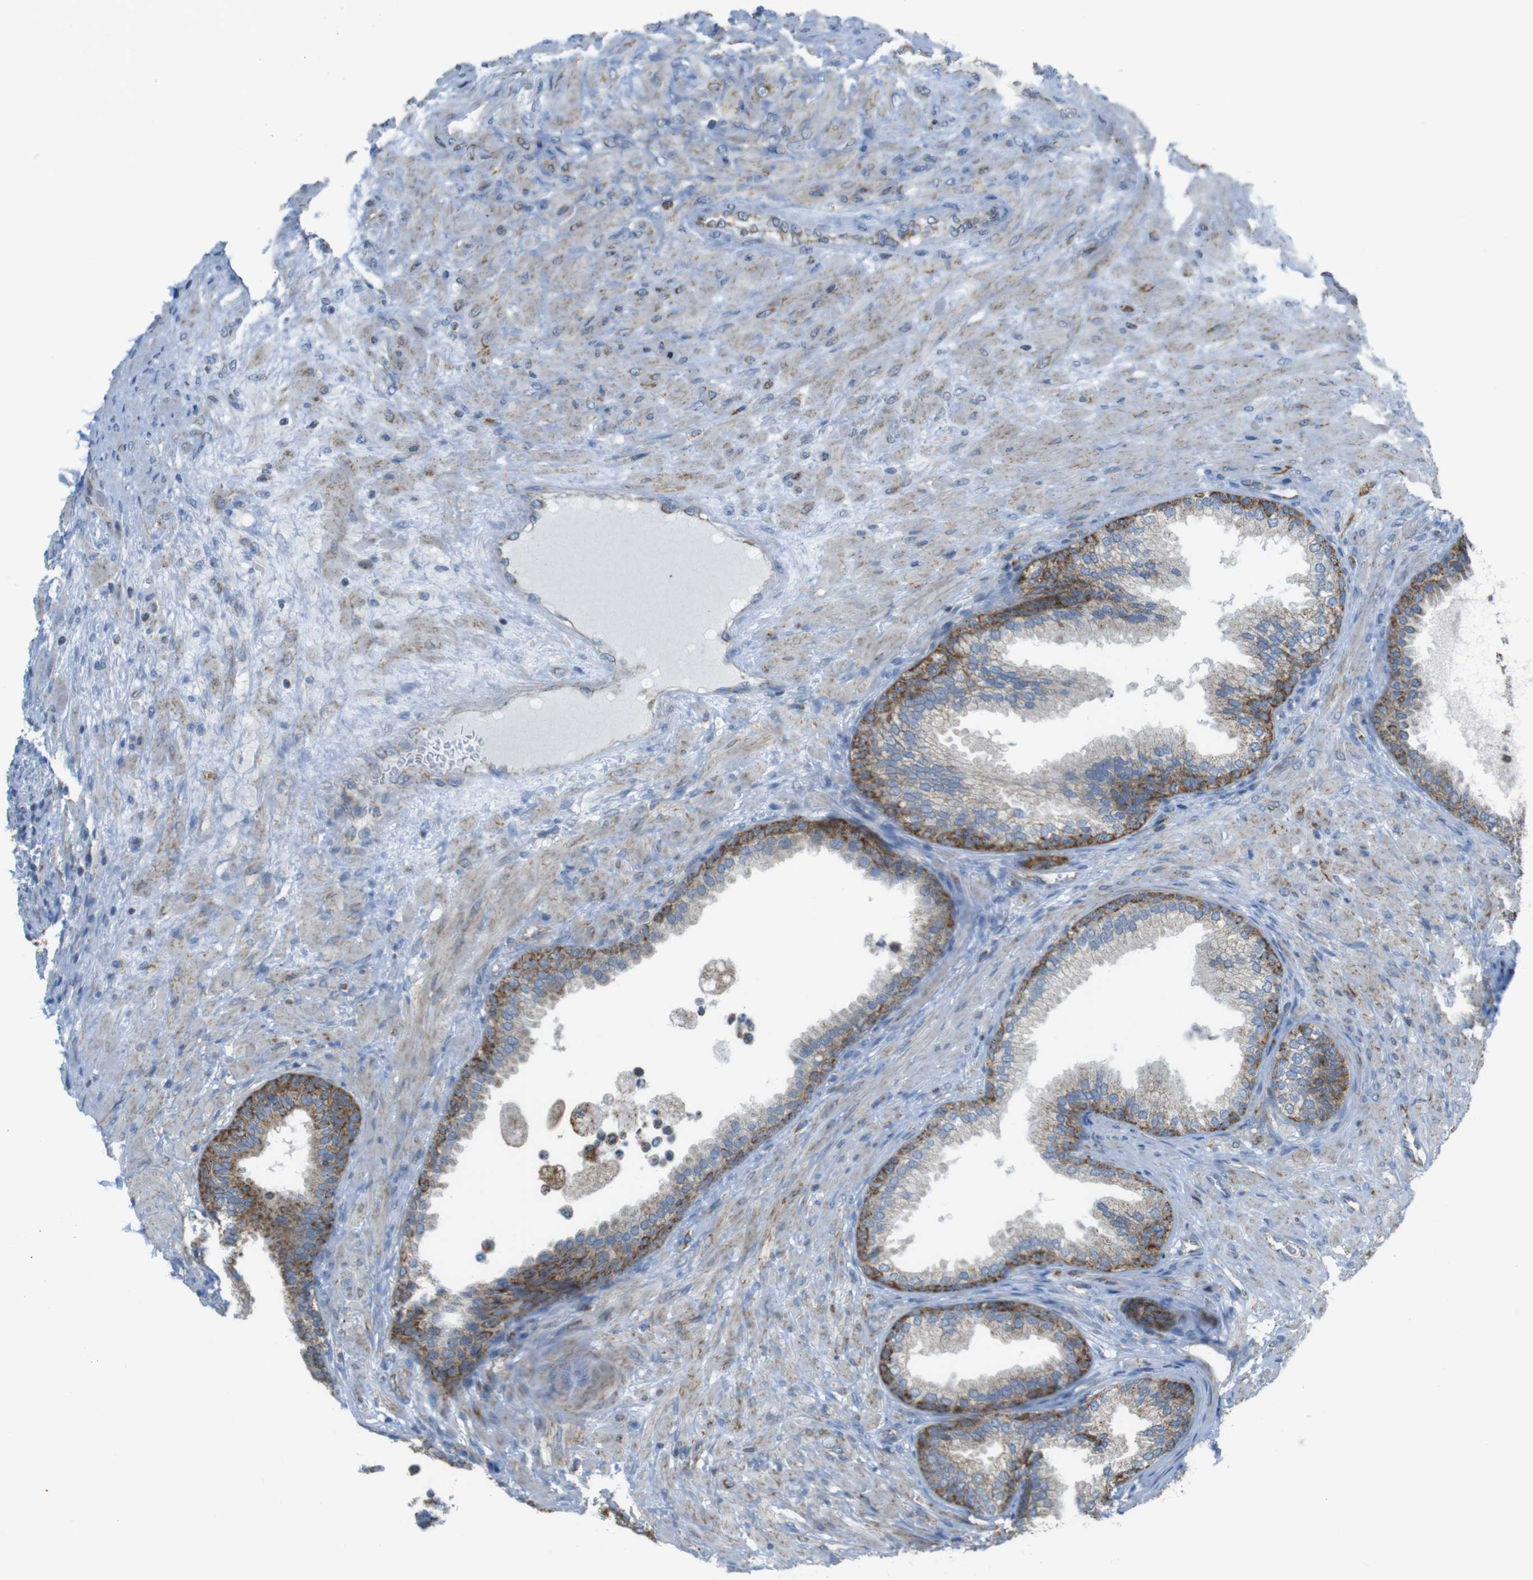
{"staining": {"intensity": "moderate", "quantity": ">75%", "location": "cytoplasmic/membranous"}, "tissue": "prostate", "cell_type": "Glandular cells", "image_type": "normal", "snomed": [{"axis": "morphology", "description": "Normal tissue, NOS"}, {"axis": "topography", "description": "Prostate"}], "caption": "IHC histopathology image of unremarkable prostate: human prostate stained using immunohistochemistry shows medium levels of moderate protein expression localized specifically in the cytoplasmic/membranous of glandular cells, appearing as a cytoplasmic/membranous brown color.", "gene": "GRIK1", "patient": {"sex": "male", "age": 76}}